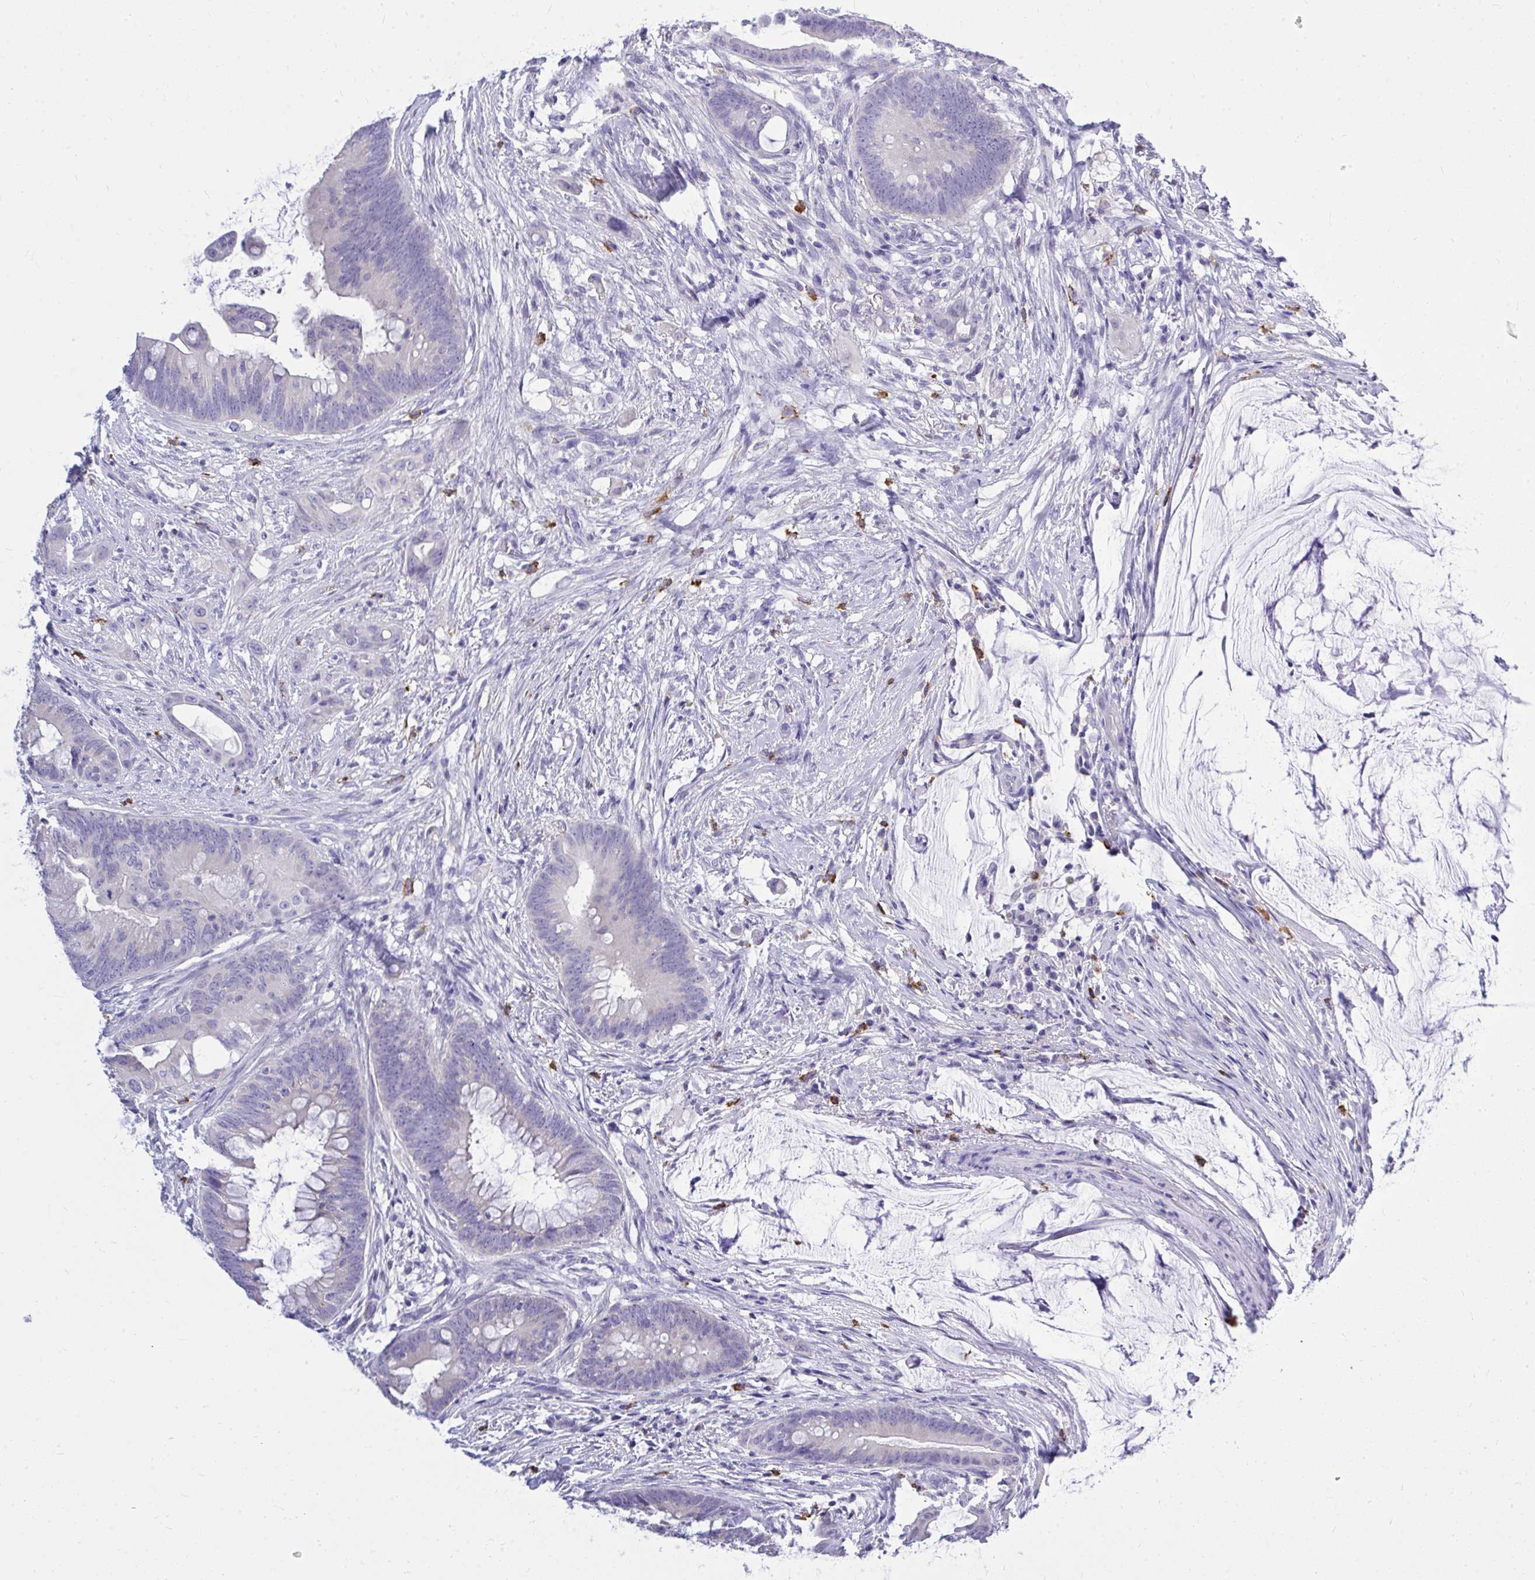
{"staining": {"intensity": "negative", "quantity": "none", "location": "none"}, "tissue": "colorectal cancer", "cell_type": "Tumor cells", "image_type": "cancer", "snomed": [{"axis": "morphology", "description": "Adenocarcinoma, NOS"}, {"axis": "topography", "description": "Colon"}], "caption": "The micrograph demonstrates no staining of tumor cells in colorectal cancer (adenocarcinoma).", "gene": "PSD", "patient": {"sex": "male", "age": 62}}